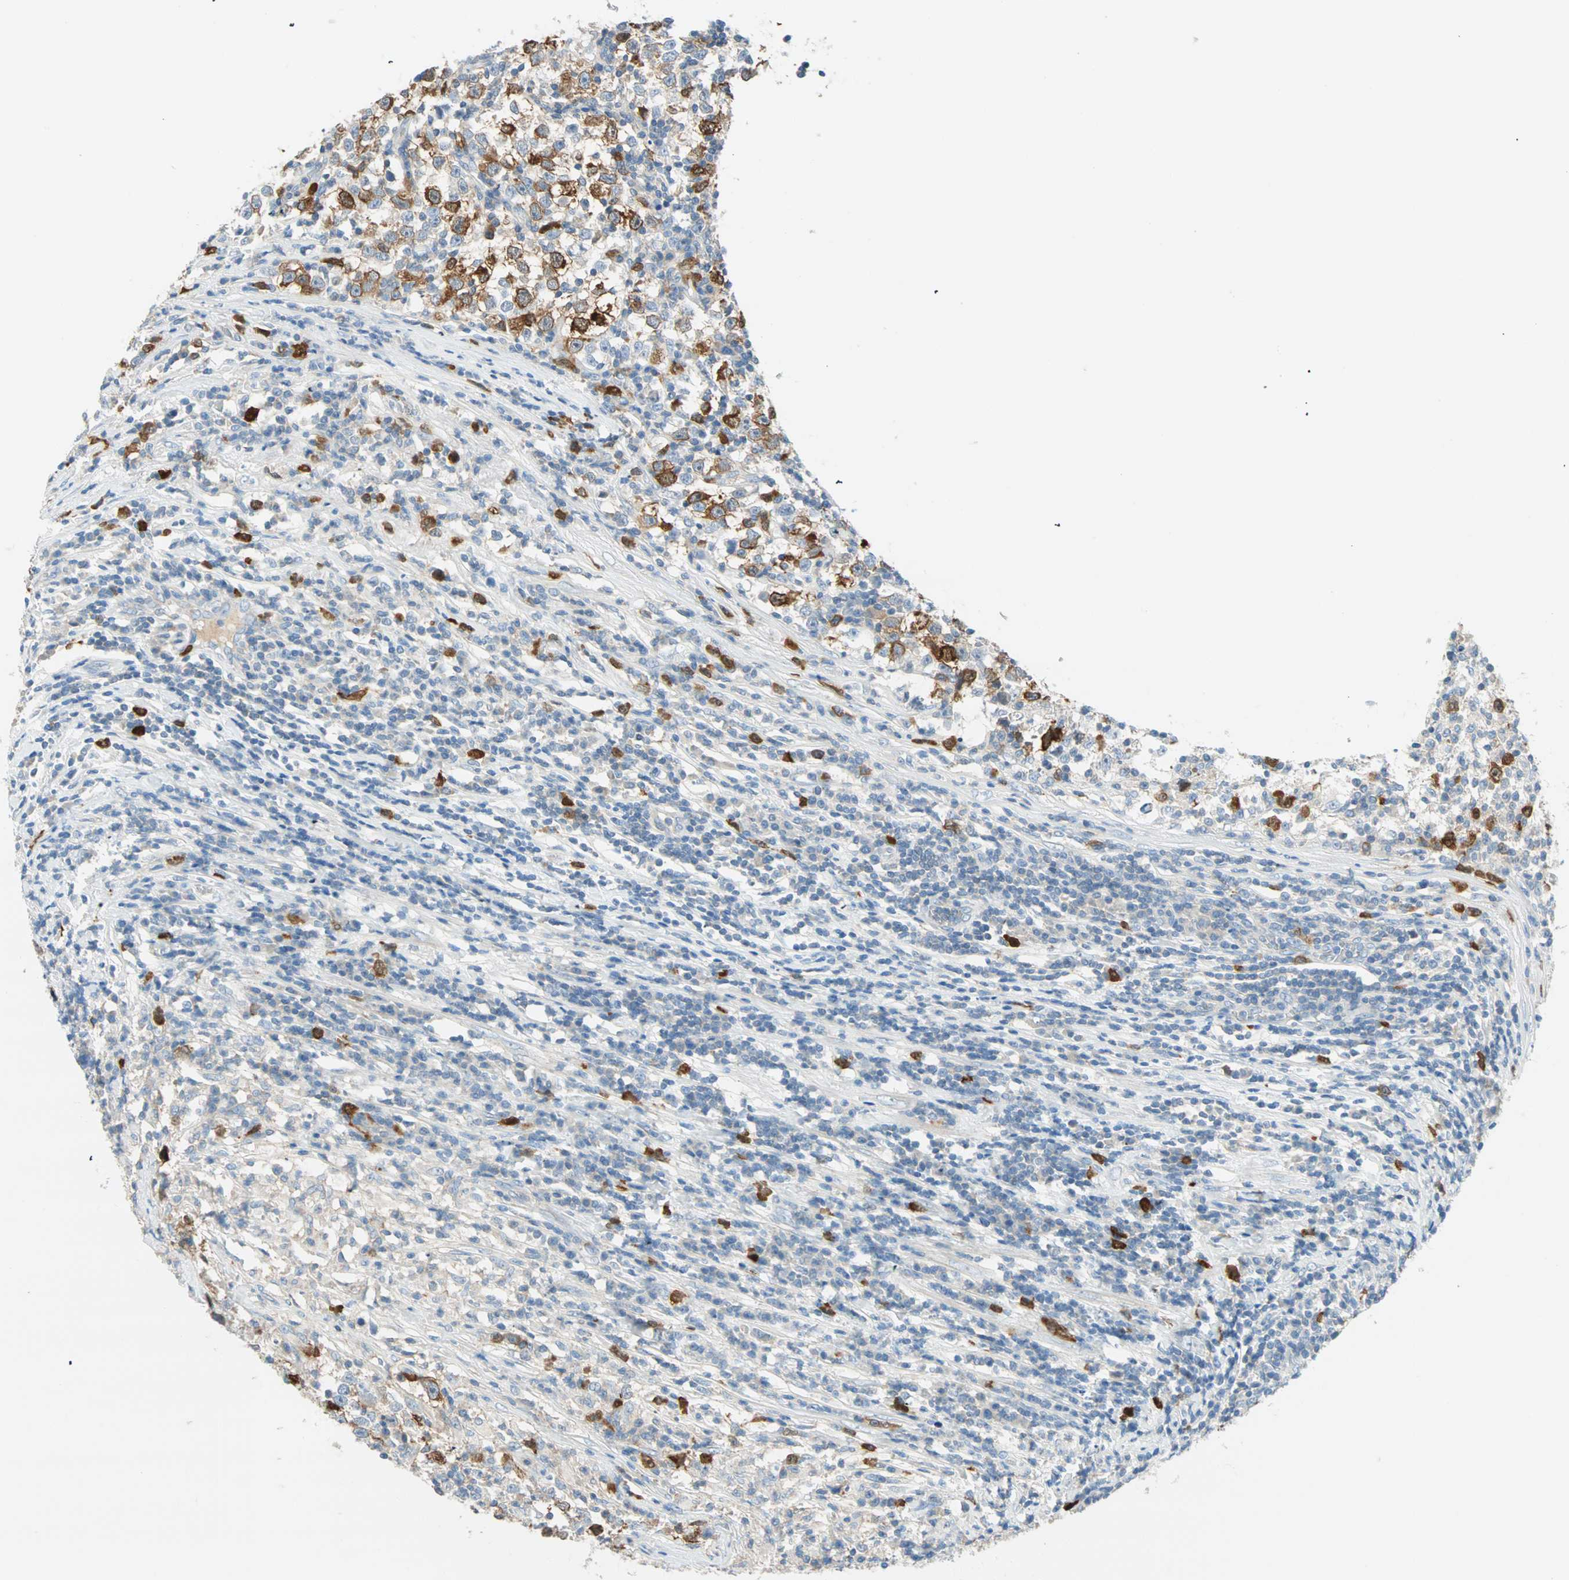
{"staining": {"intensity": "moderate", "quantity": "<25%", "location": "cytoplasmic/membranous,nuclear"}, "tissue": "testis cancer", "cell_type": "Tumor cells", "image_type": "cancer", "snomed": [{"axis": "morphology", "description": "Seminoma, NOS"}, {"axis": "topography", "description": "Testis"}], "caption": "This image reveals immunohistochemistry (IHC) staining of human testis seminoma, with low moderate cytoplasmic/membranous and nuclear staining in about <25% of tumor cells.", "gene": "PTTG1", "patient": {"sex": "male", "age": 43}}